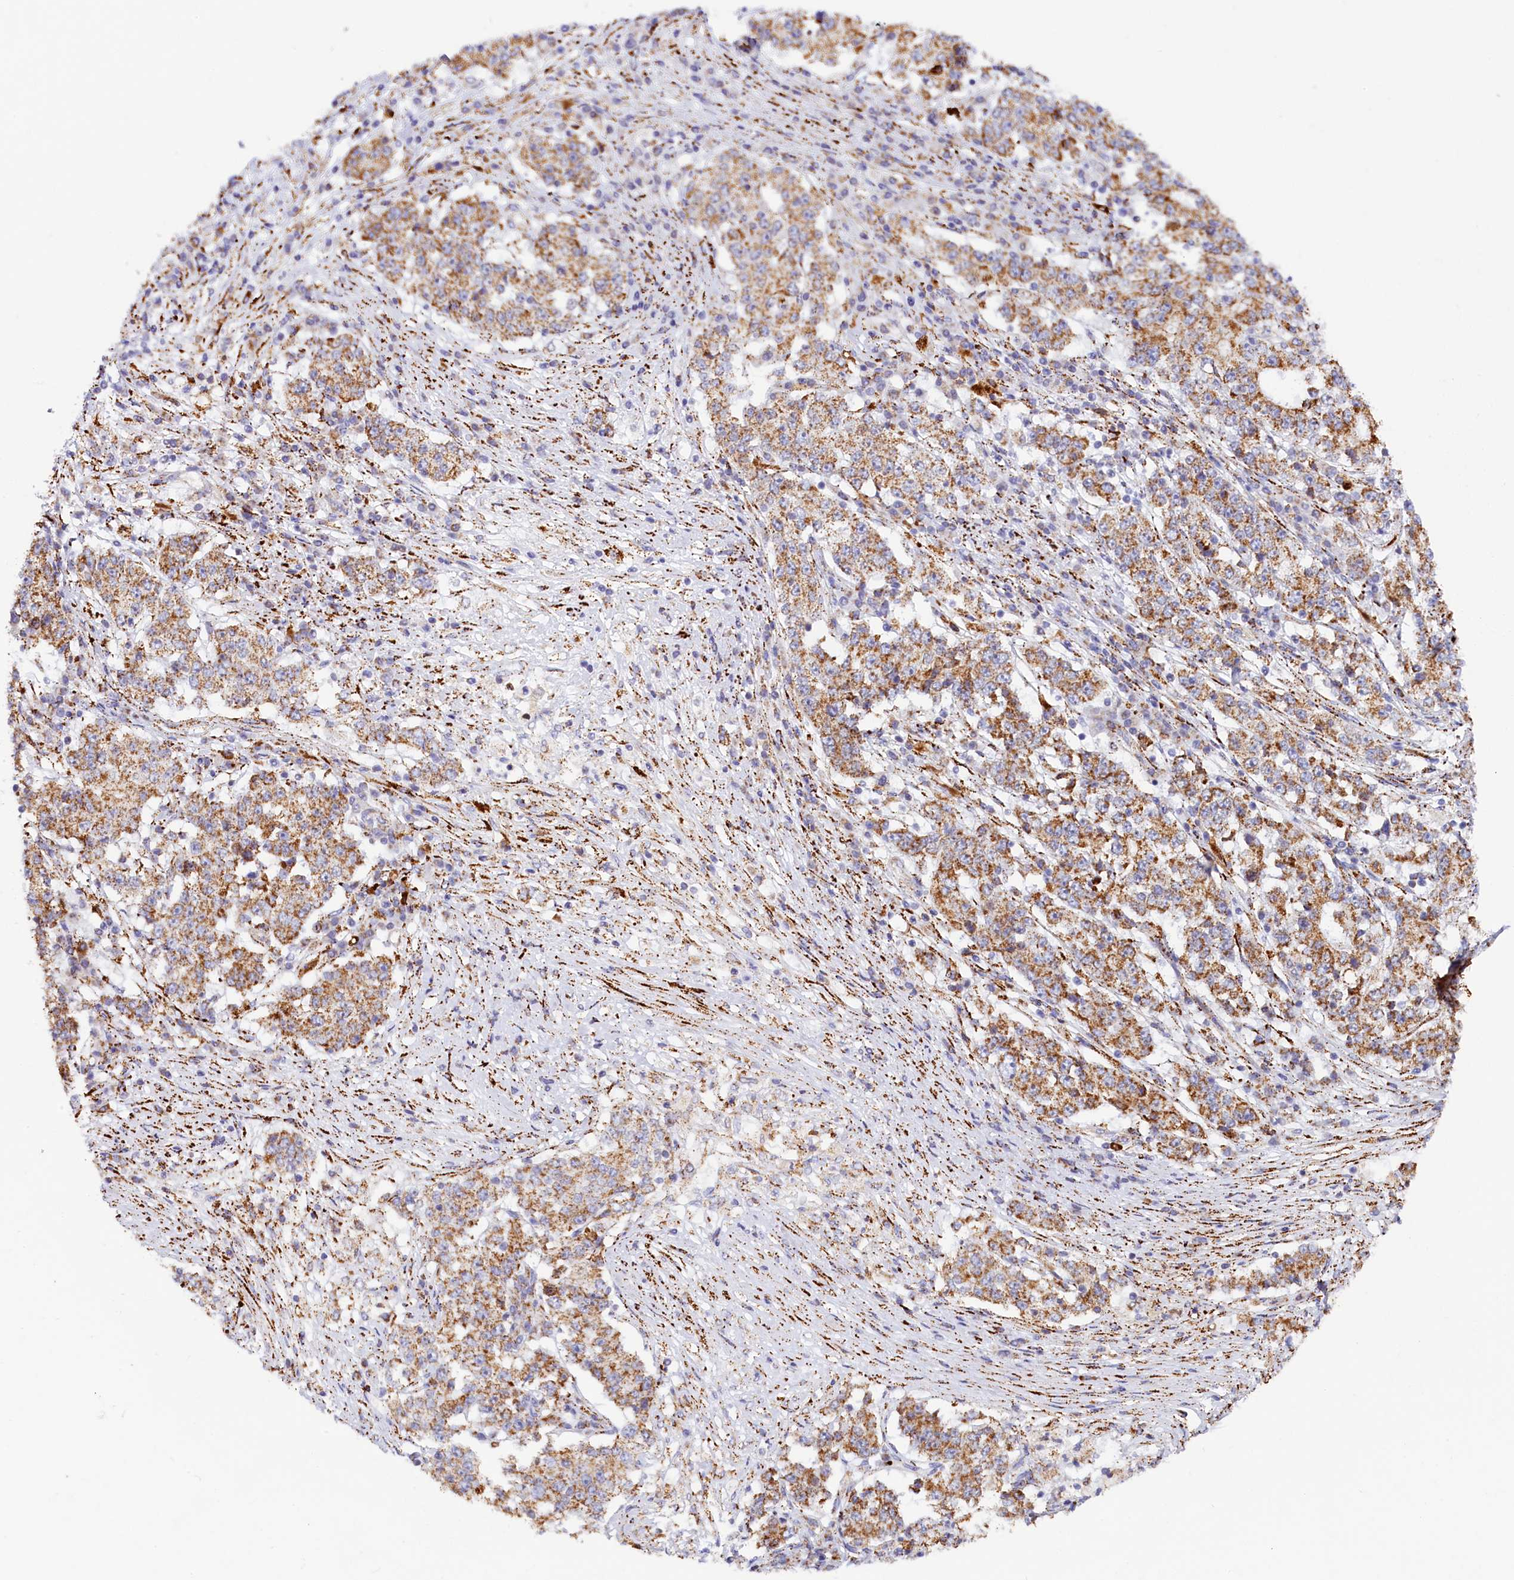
{"staining": {"intensity": "moderate", "quantity": ">75%", "location": "cytoplasmic/membranous"}, "tissue": "stomach cancer", "cell_type": "Tumor cells", "image_type": "cancer", "snomed": [{"axis": "morphology", "description": "Adenocarcinoma, NOS"}, {"axis": "topography", "description": "Stomach"}], "caption": "Brown immunohistochemical staining in stomach cancer demonstrates moderate cytoplasmic/membranous expression in about >75% of tumor cells.", "gene": "AKTIP", "patient": {"sex": "male", "age": 59}}